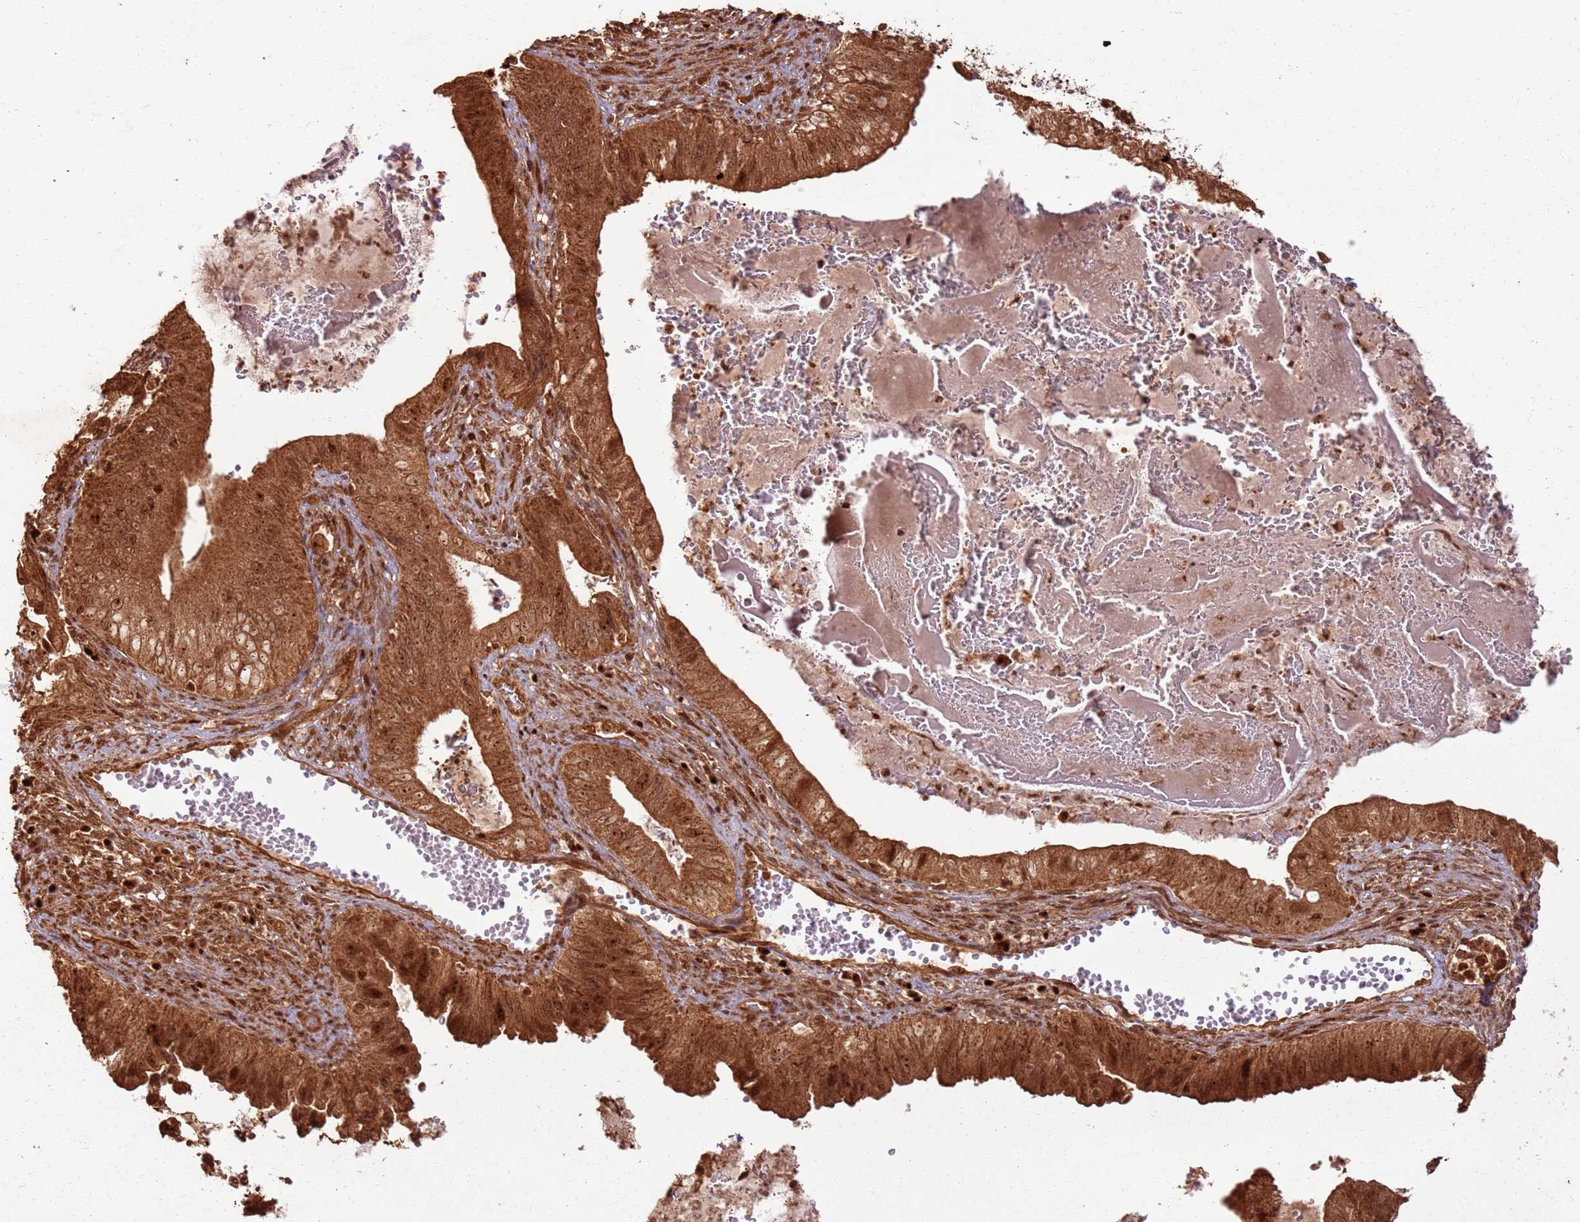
{"staining": {"intensity": "strong", "quantity": ">75%", "location": "cytoplasmic/membranous,nuclear"}, "tissue": "cervical cancer", "cell_type": "Tumor cells", "image_type": "cancer", "snomed": [{"axis": "morphology", "description": "Adenocarcinoma, NOS"}, {"axis": "topography", "description": "Cervix"}], "caption": "Immunohistochemical staining of human cervical cancer demonstrates high levels of strong cytoplasmic/membranous and nuclear protein expression in about >75% of tumor cells.", "gene": "TBC1D13", "patient": {"sex": "female", "age": 42}}